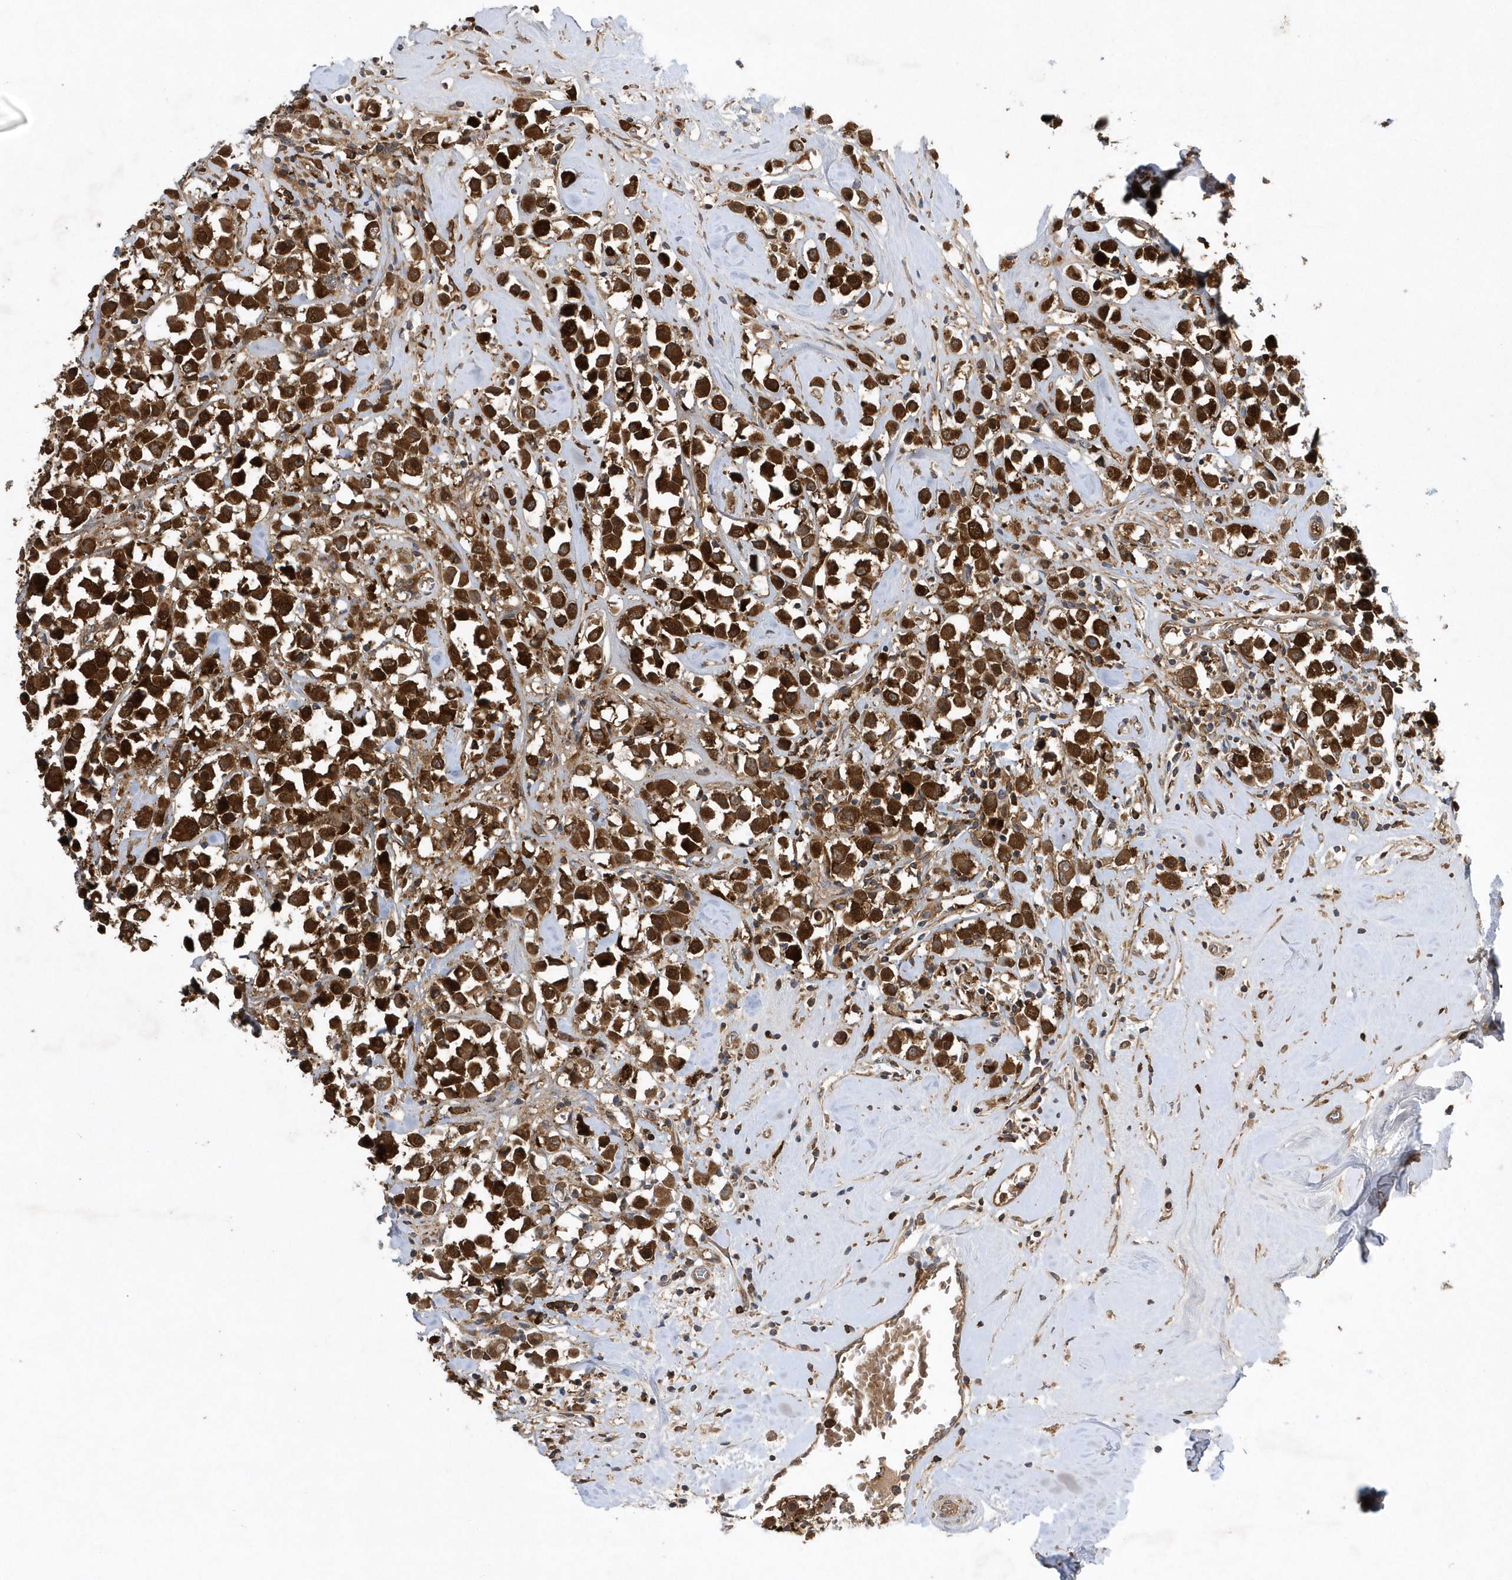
{"staining": {"intensity": "strong", "quantity": ">75%", "location": "cytoplasmic/membranous"}, "tissue": "breast cancer", "cell_type": "Tumor cells", "image_type": "cancer", "snomed": [{"axis": "morphology", "description": "Duct carcinoma"}, {"axis": "topography", "description": "Breast"}], "caption": "Immunohistochemistry histopathology image of invasive ductal carcinoma (breast) stained for a protein (brown), which demonstrates high levels of strong cytoplasmic/membranous positivity in about >75% of tumor cells.", "gene": "PAICS", "patient": {"sex": "female", "age": 61}}